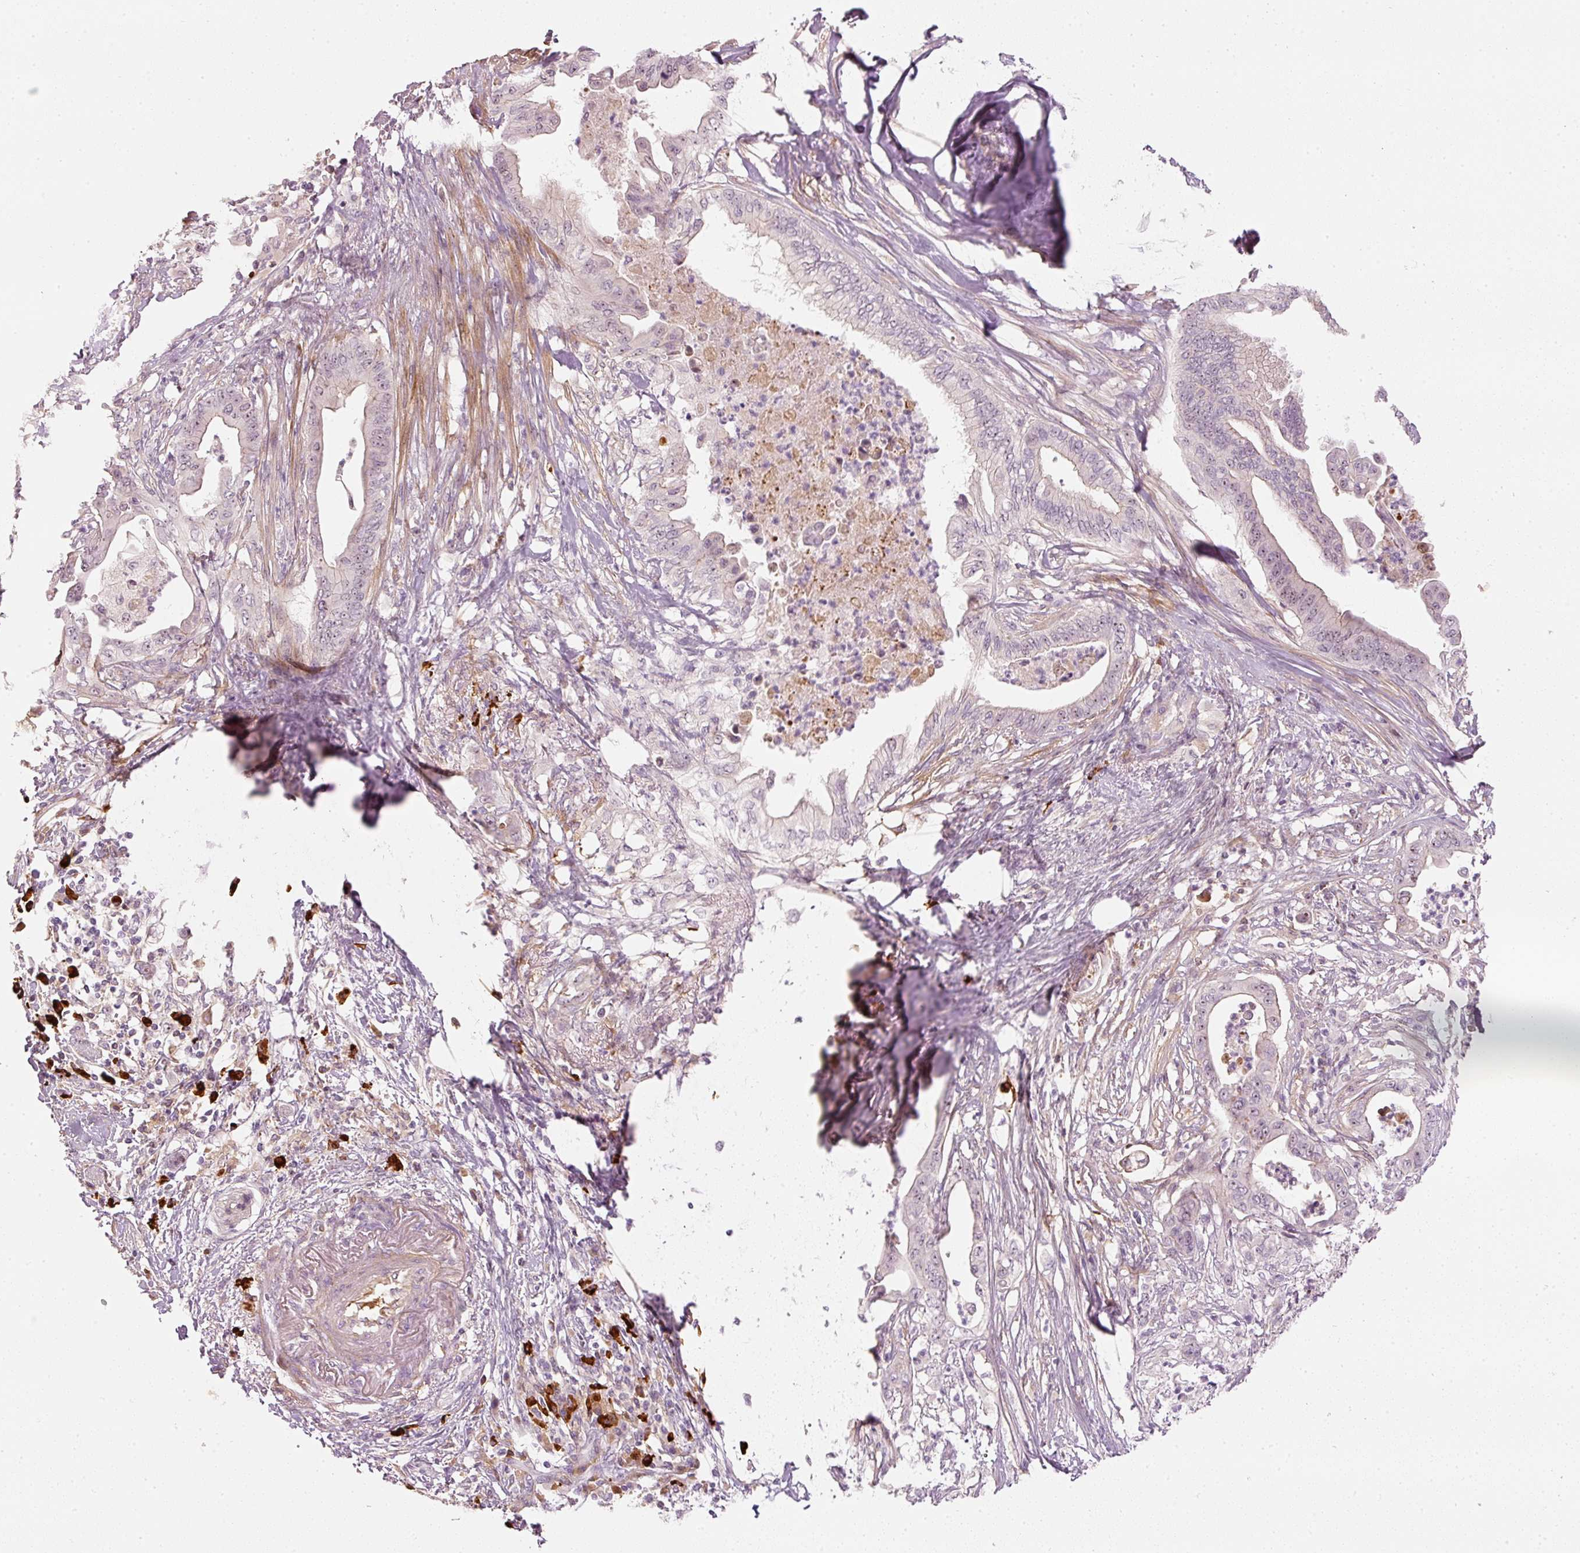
{"staining": {"intensity": "negative", "quantity": "none", "location": "none"}, "tissue": "pancreatic cancer", "cell_type": "Tumor cells", "image_type": "cancer", "snomed": [{"axis": "morphology", "description": "Adenocarcinoma, NOS"}, {"axis": "topography", "description": "Pancreas"}], "caption": "Tumor cells show no significant protein positivity in adenocarcinoma (pancreatic). (Stains: DAB immunohistochemistry with hematoxylin counter stain, Microscopy: brightfield microscopy at high magnification).", "gene": "VCAM1", "patient": {"sex": "male", "age": 58}}